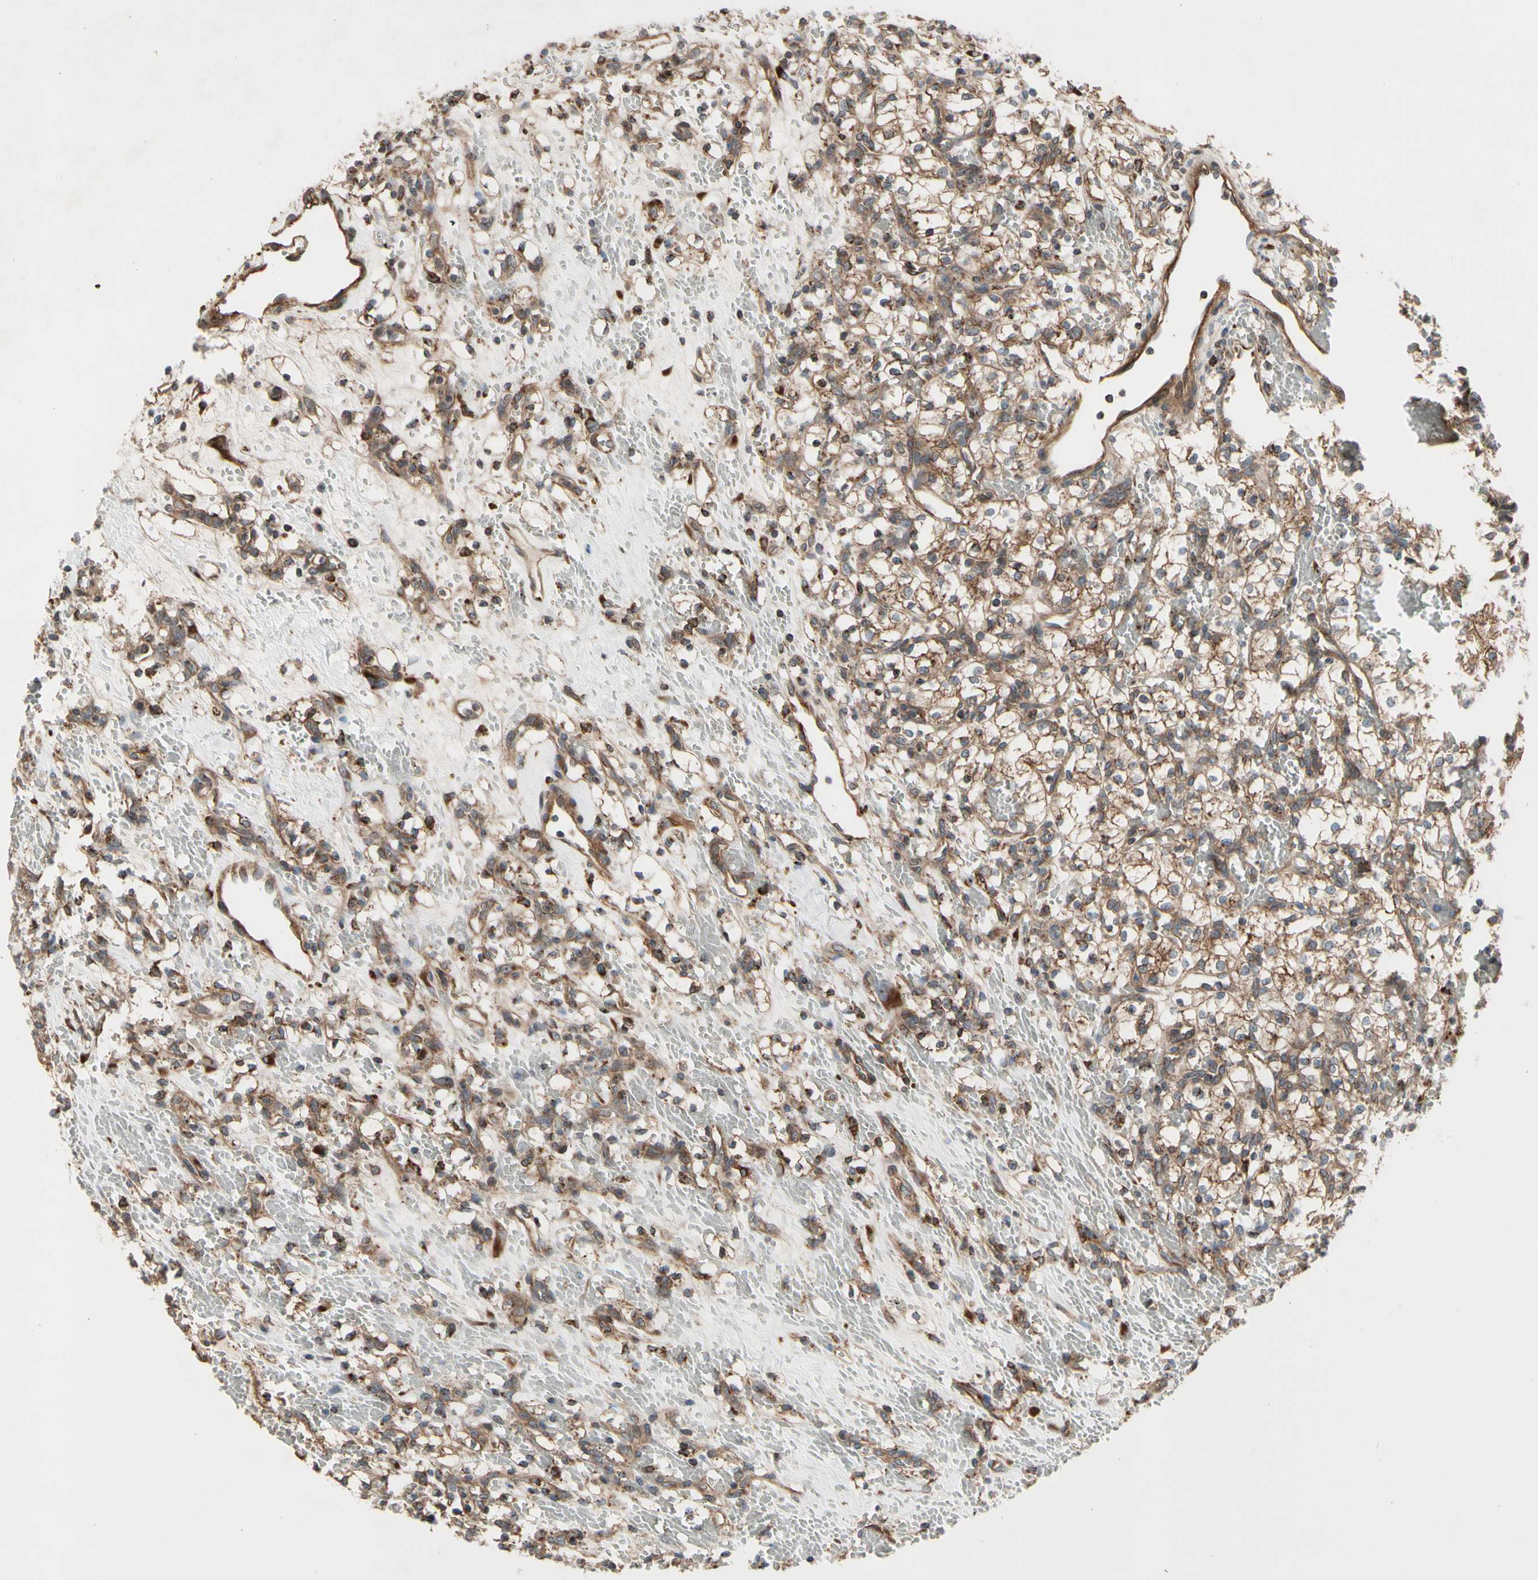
{"staining": {"intensity": "moderate", "quantity": ">75%", "location": "cytoplasmic/membranous"}, "tissue": "renal cancer", "cell_type": "Tumor cells", "image_type": "cancer", "snomed": [{"axis": "morphology", "description": "Adenocarcinoma, NOS"}, {"axis": "topography", "description": "Kidney"}], "caption": "An image of renal cancer (adenocarcinoma) stained for a protein reveals moderate cytoplasmic/membranous brown staining in tumor cells. (Brightfield microscopy of DAB IHC at high magnification).", "gene": "SLC39A9", "patient": {"sex": "female", "age": 60}}